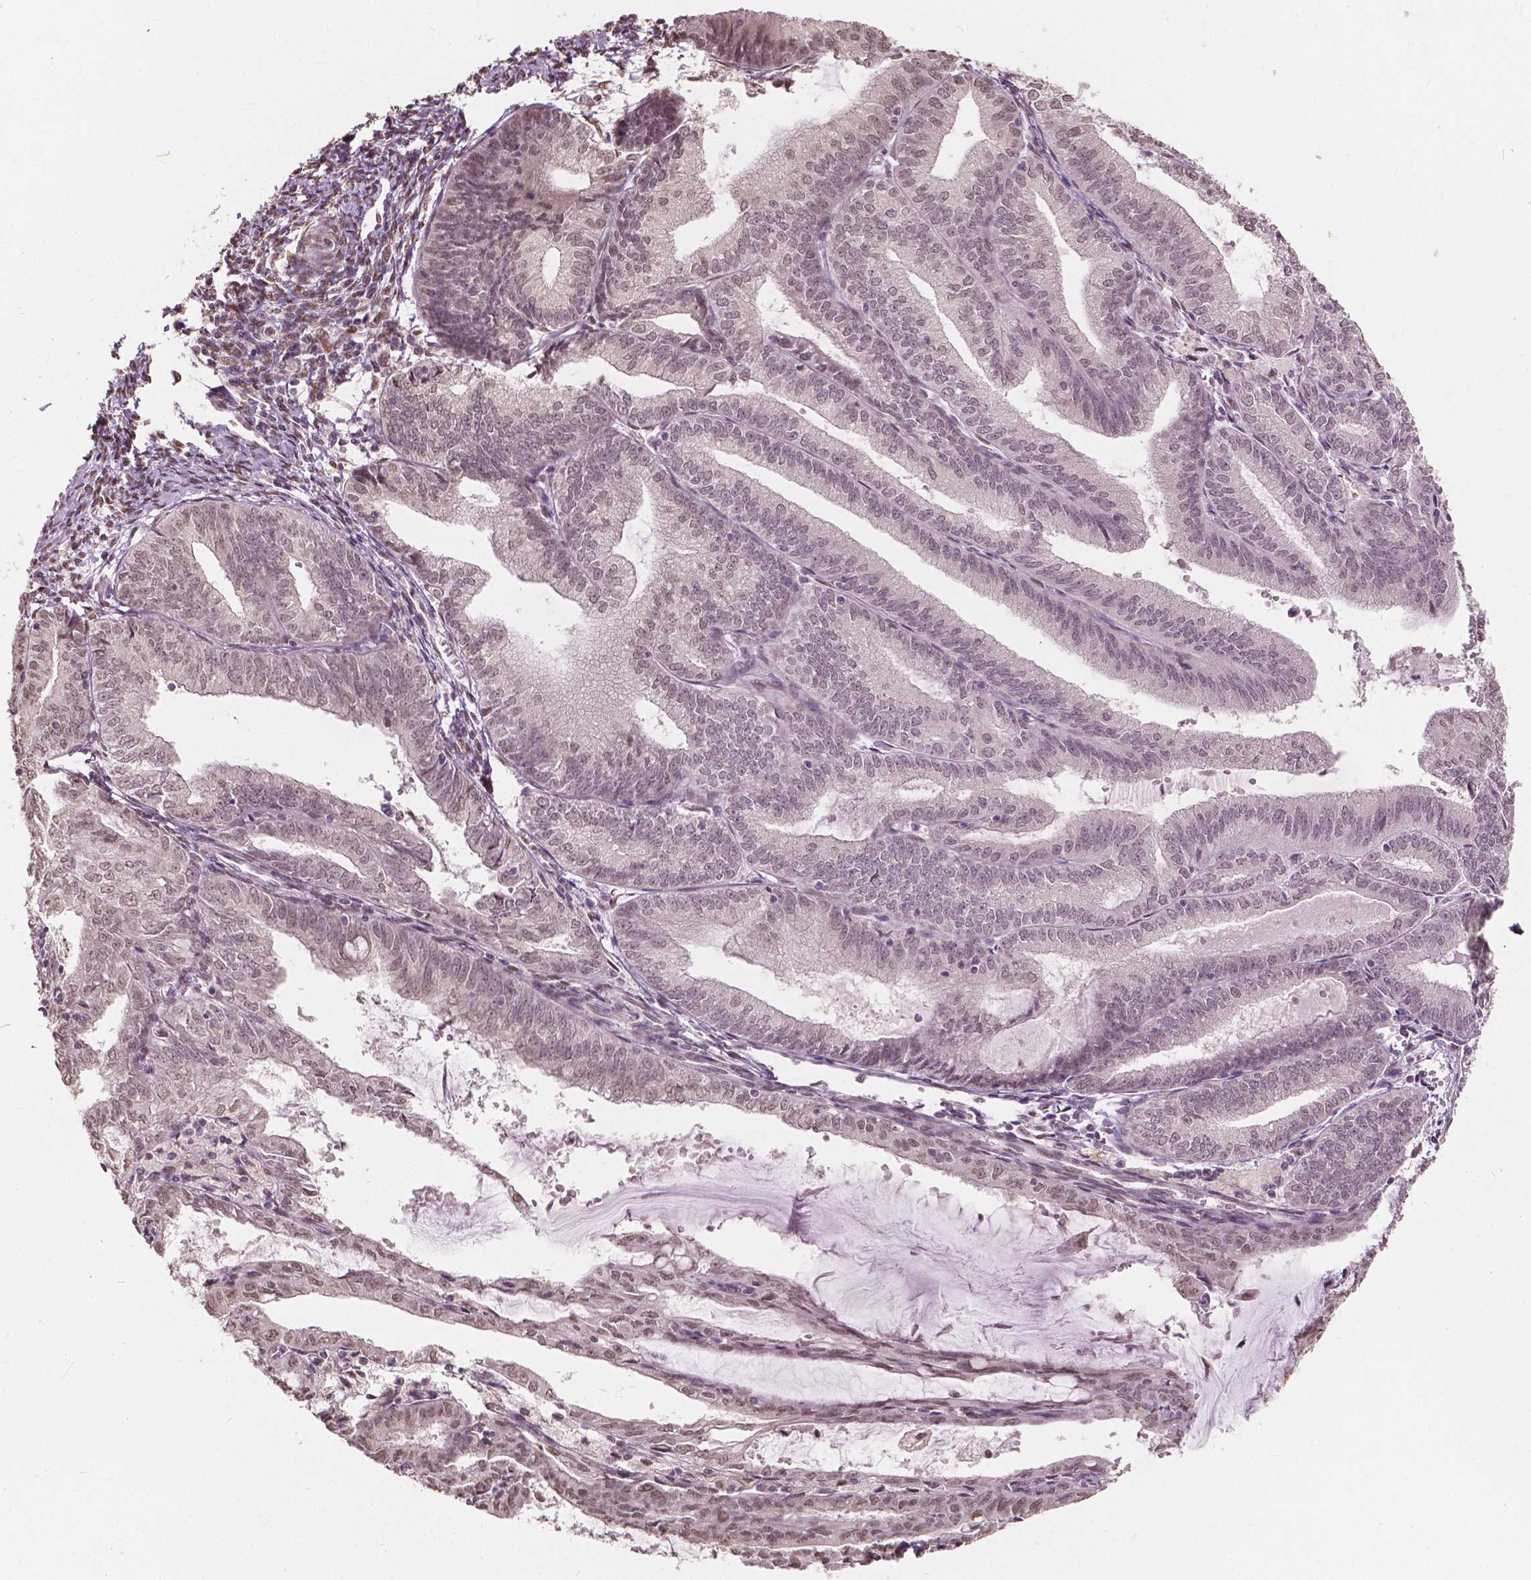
{"staining": {"intensity": "weak", "quantity": ">75%", "location": "nuclear"}, "tissue": "endometrial cancer", "cell_type": "Tumor cells", "image_type": "cancer", "snomed": [{"axis": "morphology", "description": "Adenocarcinoma, NOS"}, {"axis": "topography", "description": "Endometrium"}], "caption": "Approximately >75% of tumor cells in human endometrial cancer display weak nuclear protein staining as visualized by brown immunohistochemical staining.", "gene": "HOXA10", "patient": {"sex": "female", "age": 70}}